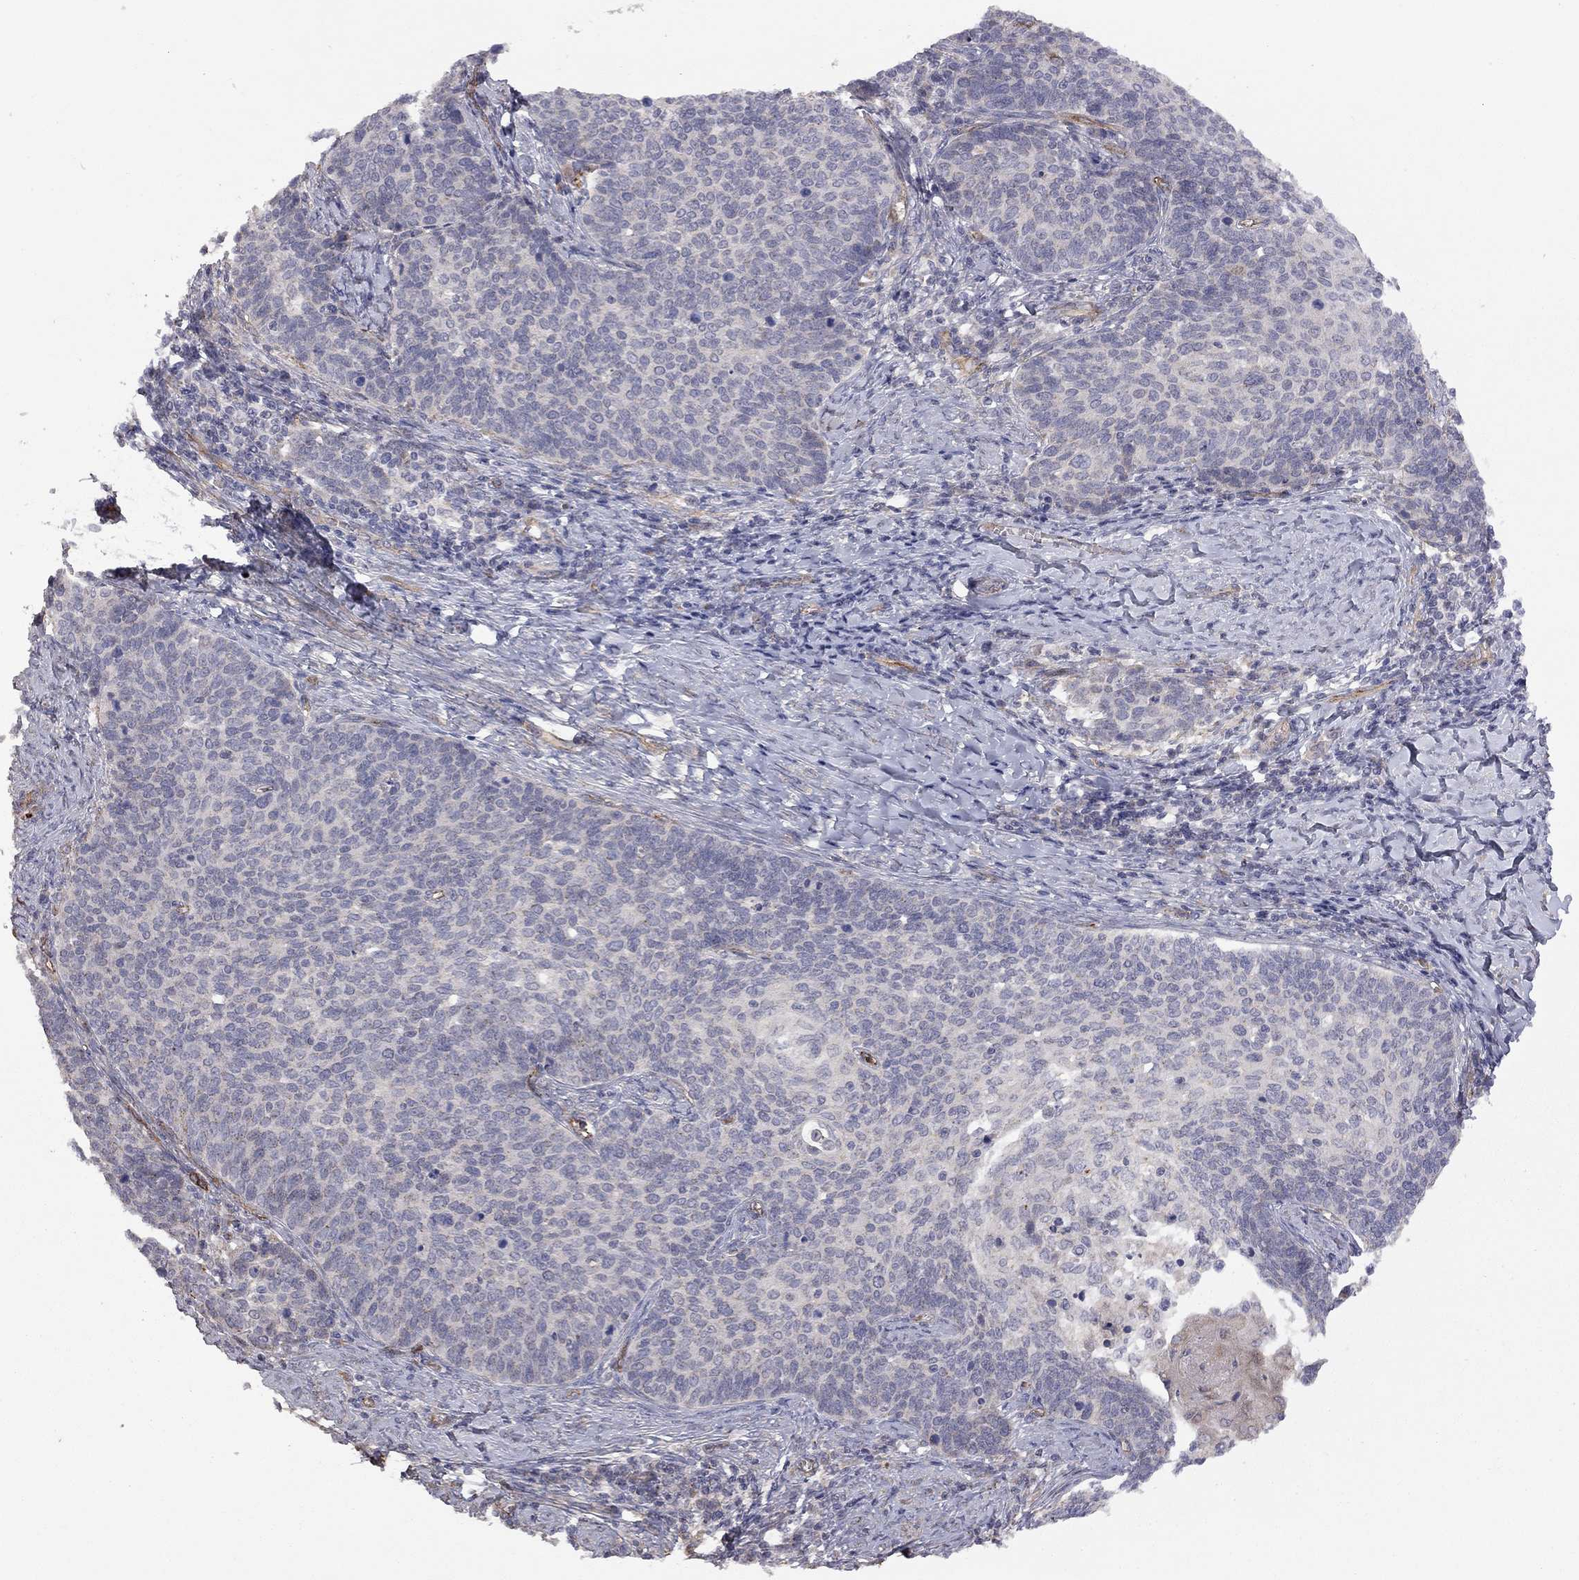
{"staining": {"intensity": "negative", "quantity": "none", "location": "none"}, "tissue": "cervical cancer", "cell_type": "Tumor cells", "image_type": "cancer", "snomed": [{"axis": "morphology", "description": "Normal tissue, NOS"}, {"axis": "morphology", "description": "Squamous cell carcinoma, NOS"}, {"axis": "topography", "description": "Cervix"}], "caption": "High magnification brightfield microscopy of cervical cancer (squamous cell carcinoma) stained with DAB (brown) and counterstained with hematoxylin (blue): tumor cells show no significant staining.", "gene": "EXOC3L2", "patient": {"sex": "female", "age": 39}}